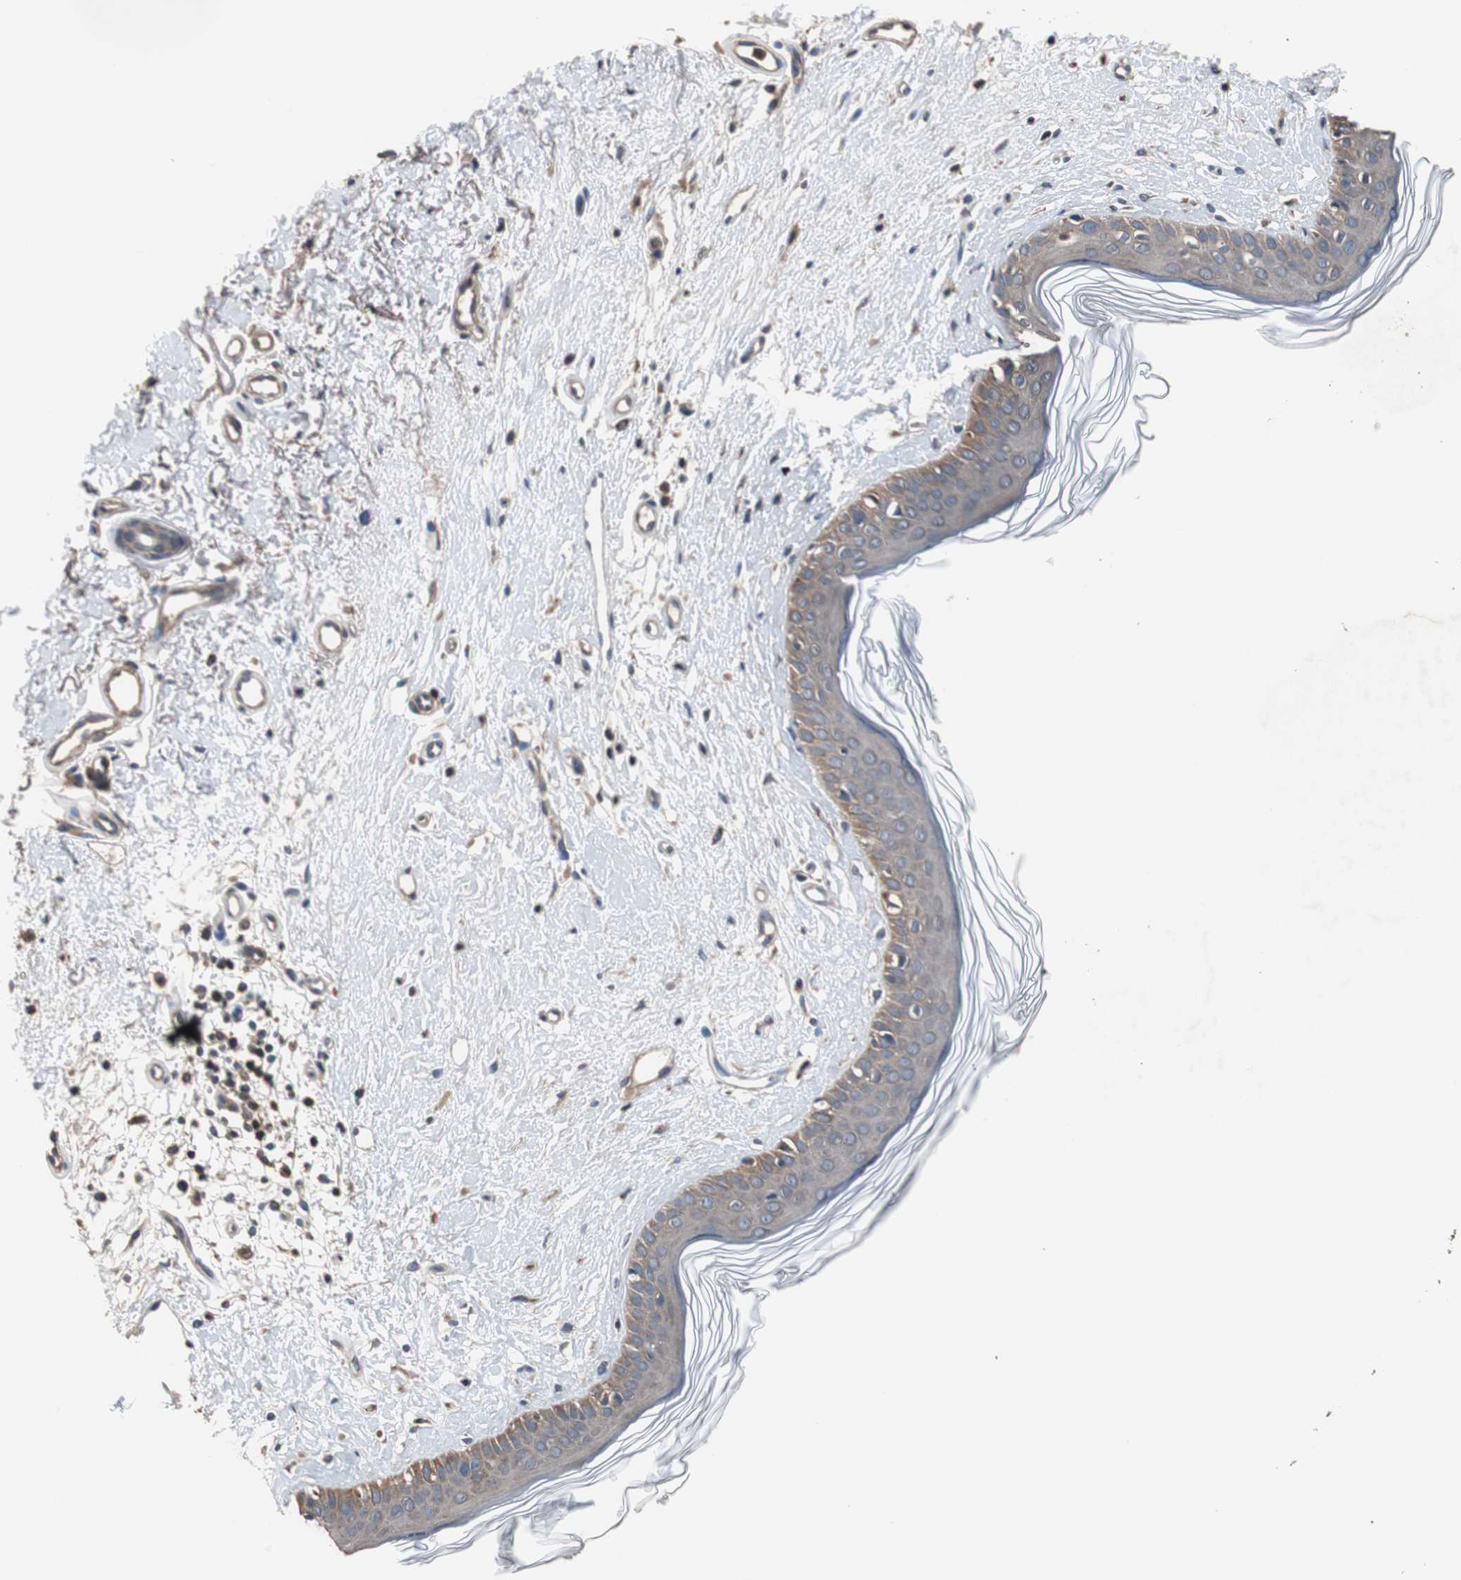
{"staining": {"intensity": "moderate", "quantity": "25%-75%", "location": "cytoplasmic/membranous"}, "tissue": "skin cancer", "cell_type": "Tumor cells", "image_type": "cancer", "snomed": [{"axis": "morphology", "description": "Normal tissue, NOS"}, {"axis": "morphology", "description": "Basal cell carcinoma"}, {"axis": "topography", "description": "Skin"}], "caption": "Immunohistochemical staining of skin cancer exhibits medium levels of moderate cytoplasmic/membranous positivity in about 25%-75% of tumor cells.", "gene": "PITRM1", "patient": {"sex": "female", "age": 61}}